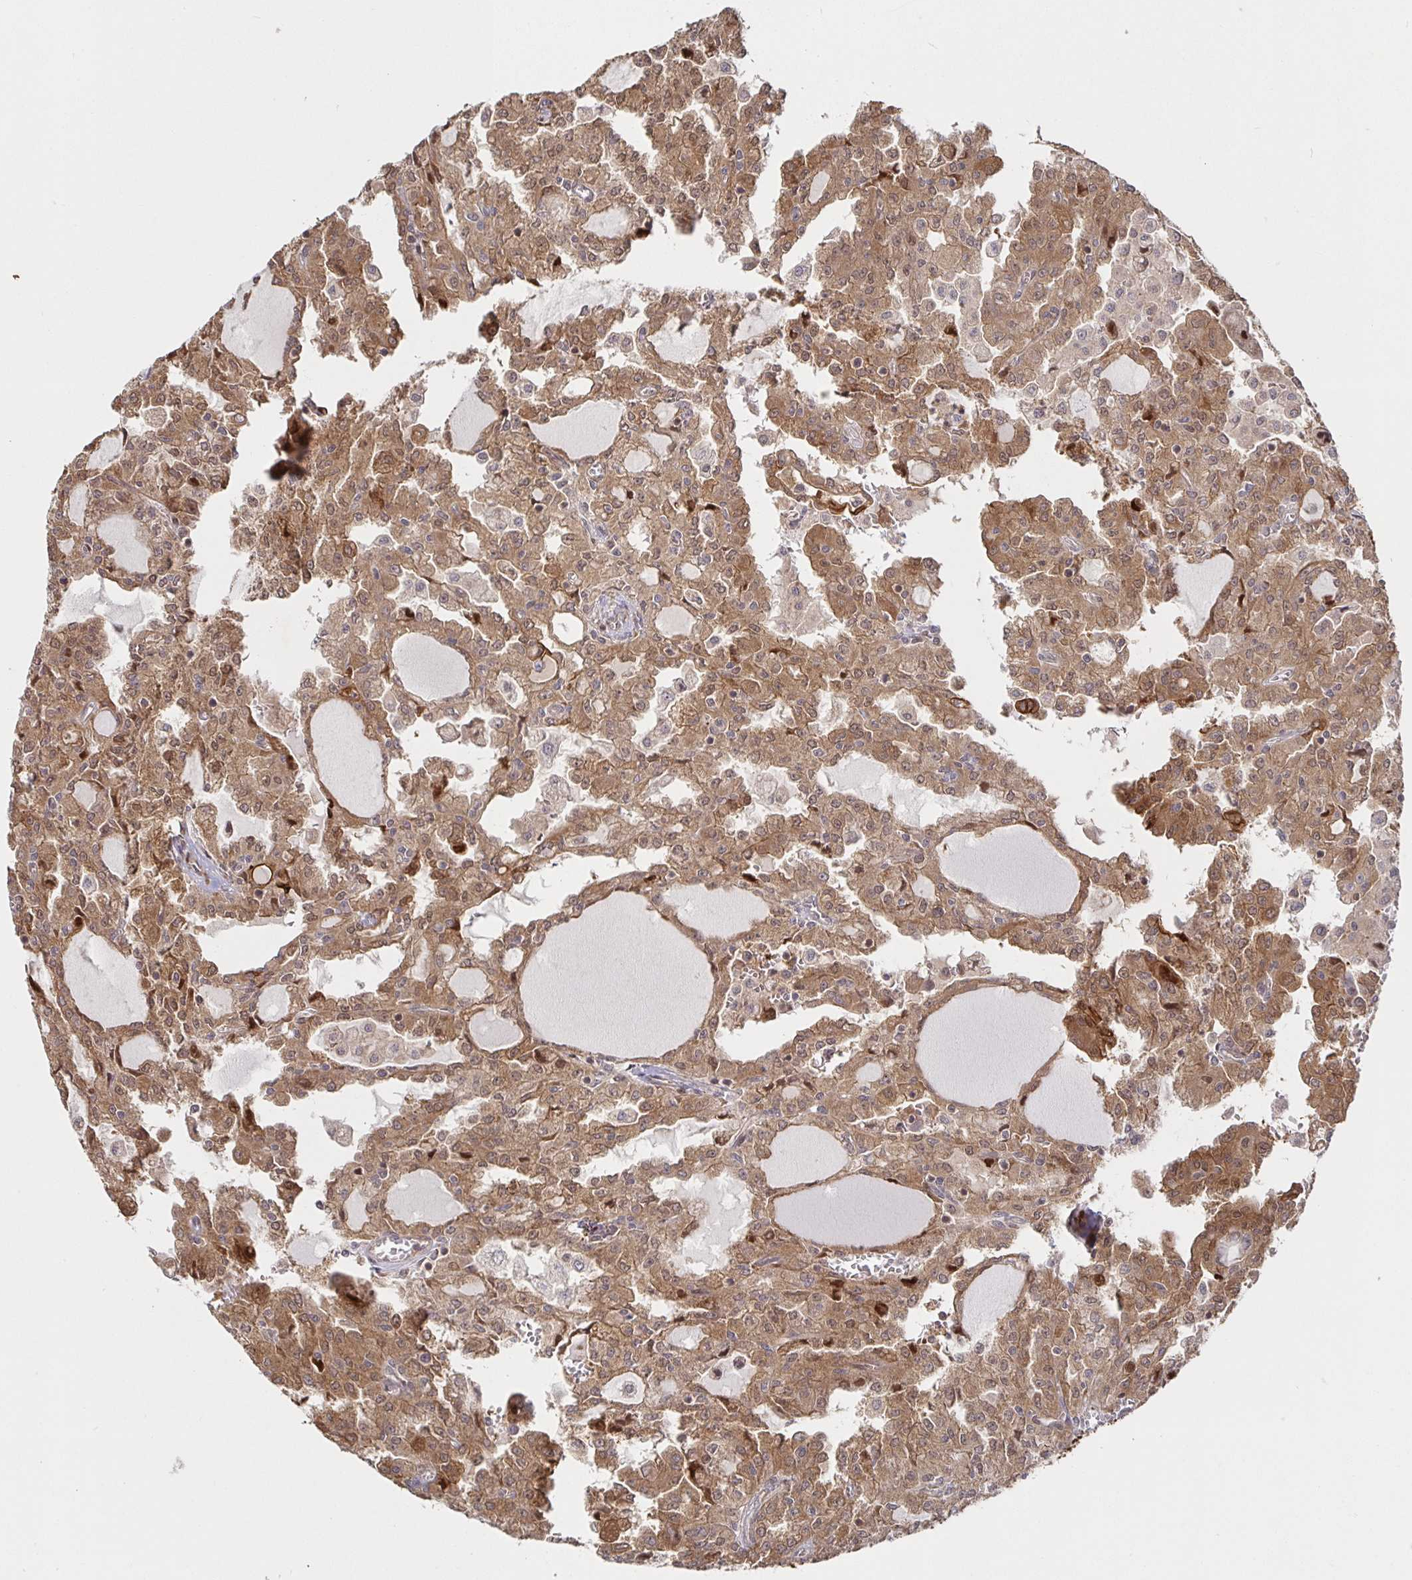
{"staining": {"intensity": "moderate", "quantity": ">75%", "location": "cytoplasmic/membranous"}, "tissue": "head and neck cancer", "cell_type": "Tumor cells", "image_type": "cancer", "snomed": [{"axis": "morphology", "description": "Adenocarcinoma, NOS"}, {"axis": "topography", "description": "Head-Neck"}], "caption": "Immunohistochemistry image of human head and neck adenocarcinoma stained for a protein (brown), which displays medium levels of moderate cytoplasmic/membranous positivity in about >75% of tumor cells.", "gene": "AACS", "patient": {"sex": "male", "age": 64}}